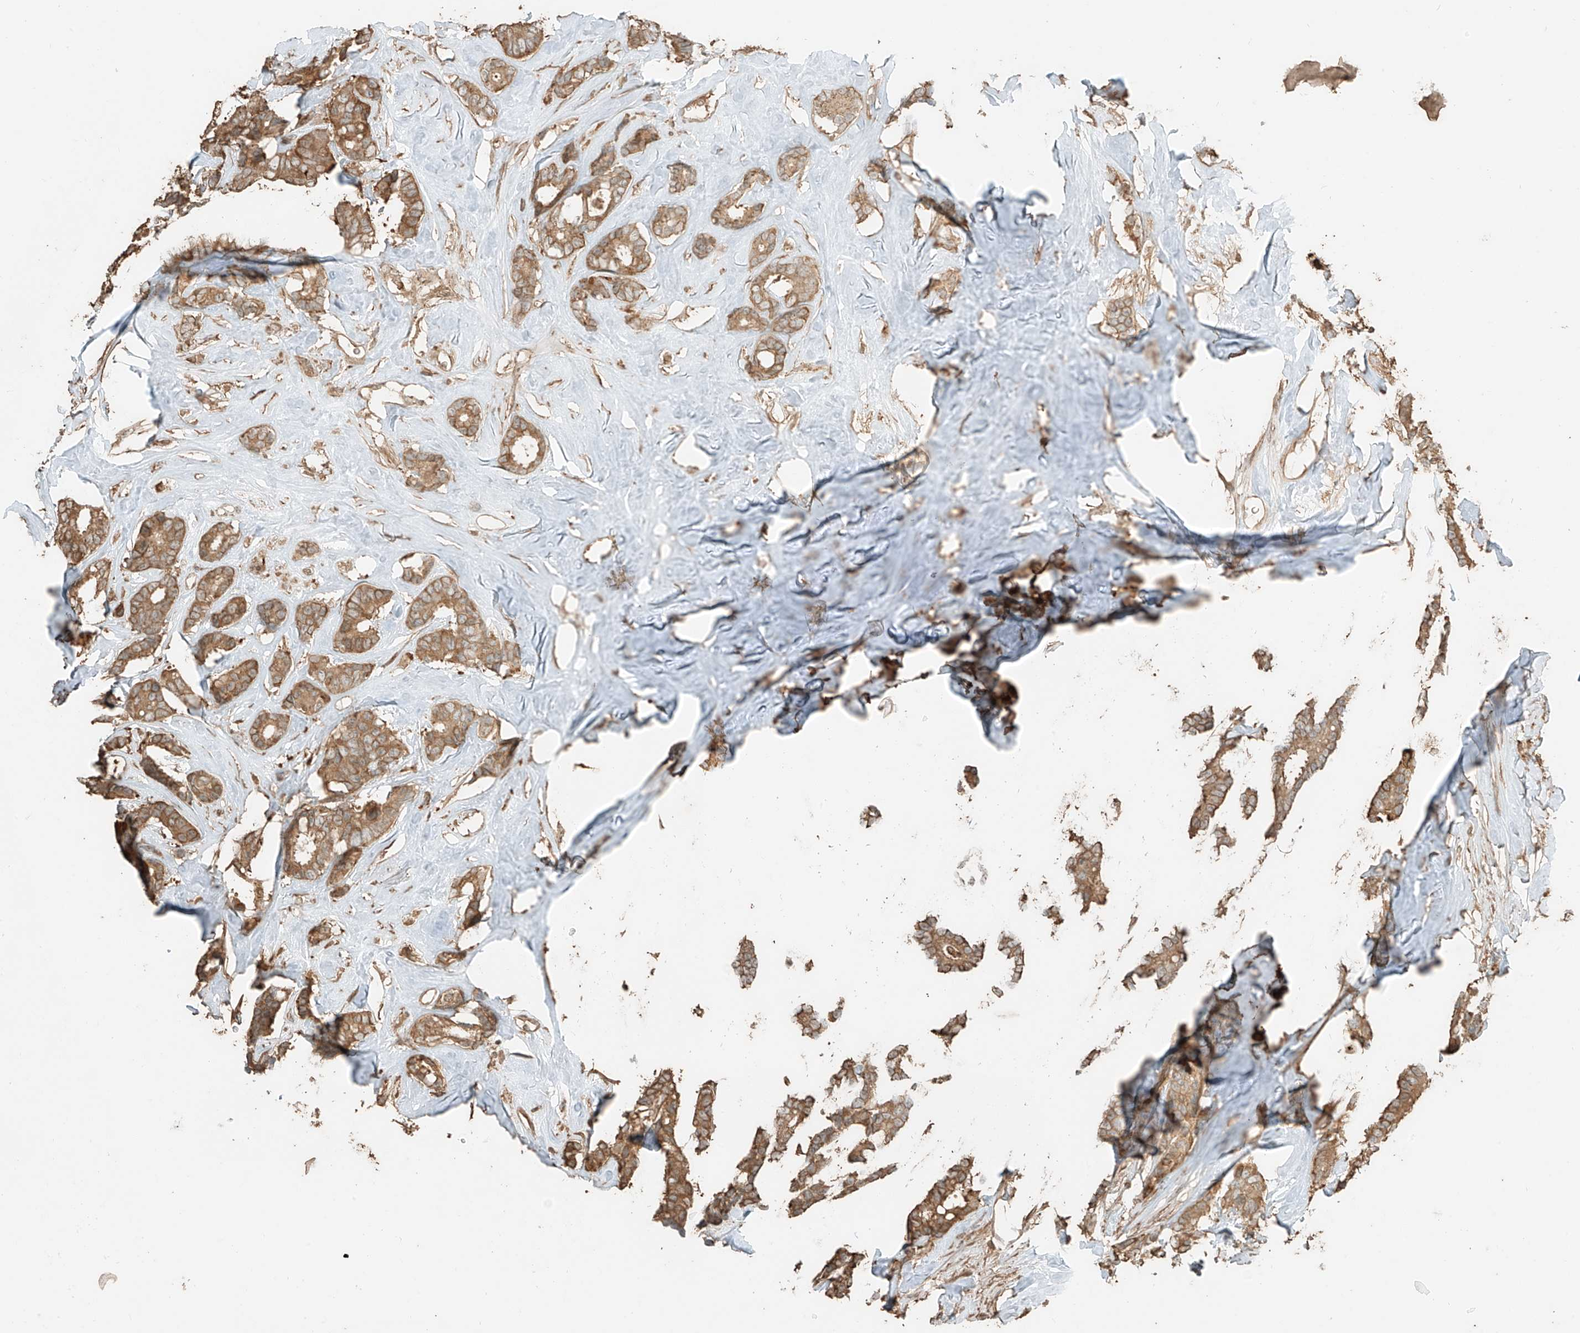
{"staining": {"intensity": "moderate", "quantity": ">75%", "location": "cytoplasmic/membranous"}, "tissue": "breast cancer", "cell_type": "Tumor cells", "image_type": "cancer", "snomed": [{"axis": "morphology", "description": "Duct carcinoma"}, {"axis": "topography", "description": "Breast"}], "caption": "There is medium levels of moderate cytoplasmic/membranous positivity in tumor cells of breast intraductal carcinoma, as demonstrated by immunohistochemical staining (brown color).", "gene": "RFTN2", "patient": {"sex": "female", "age": 40}}